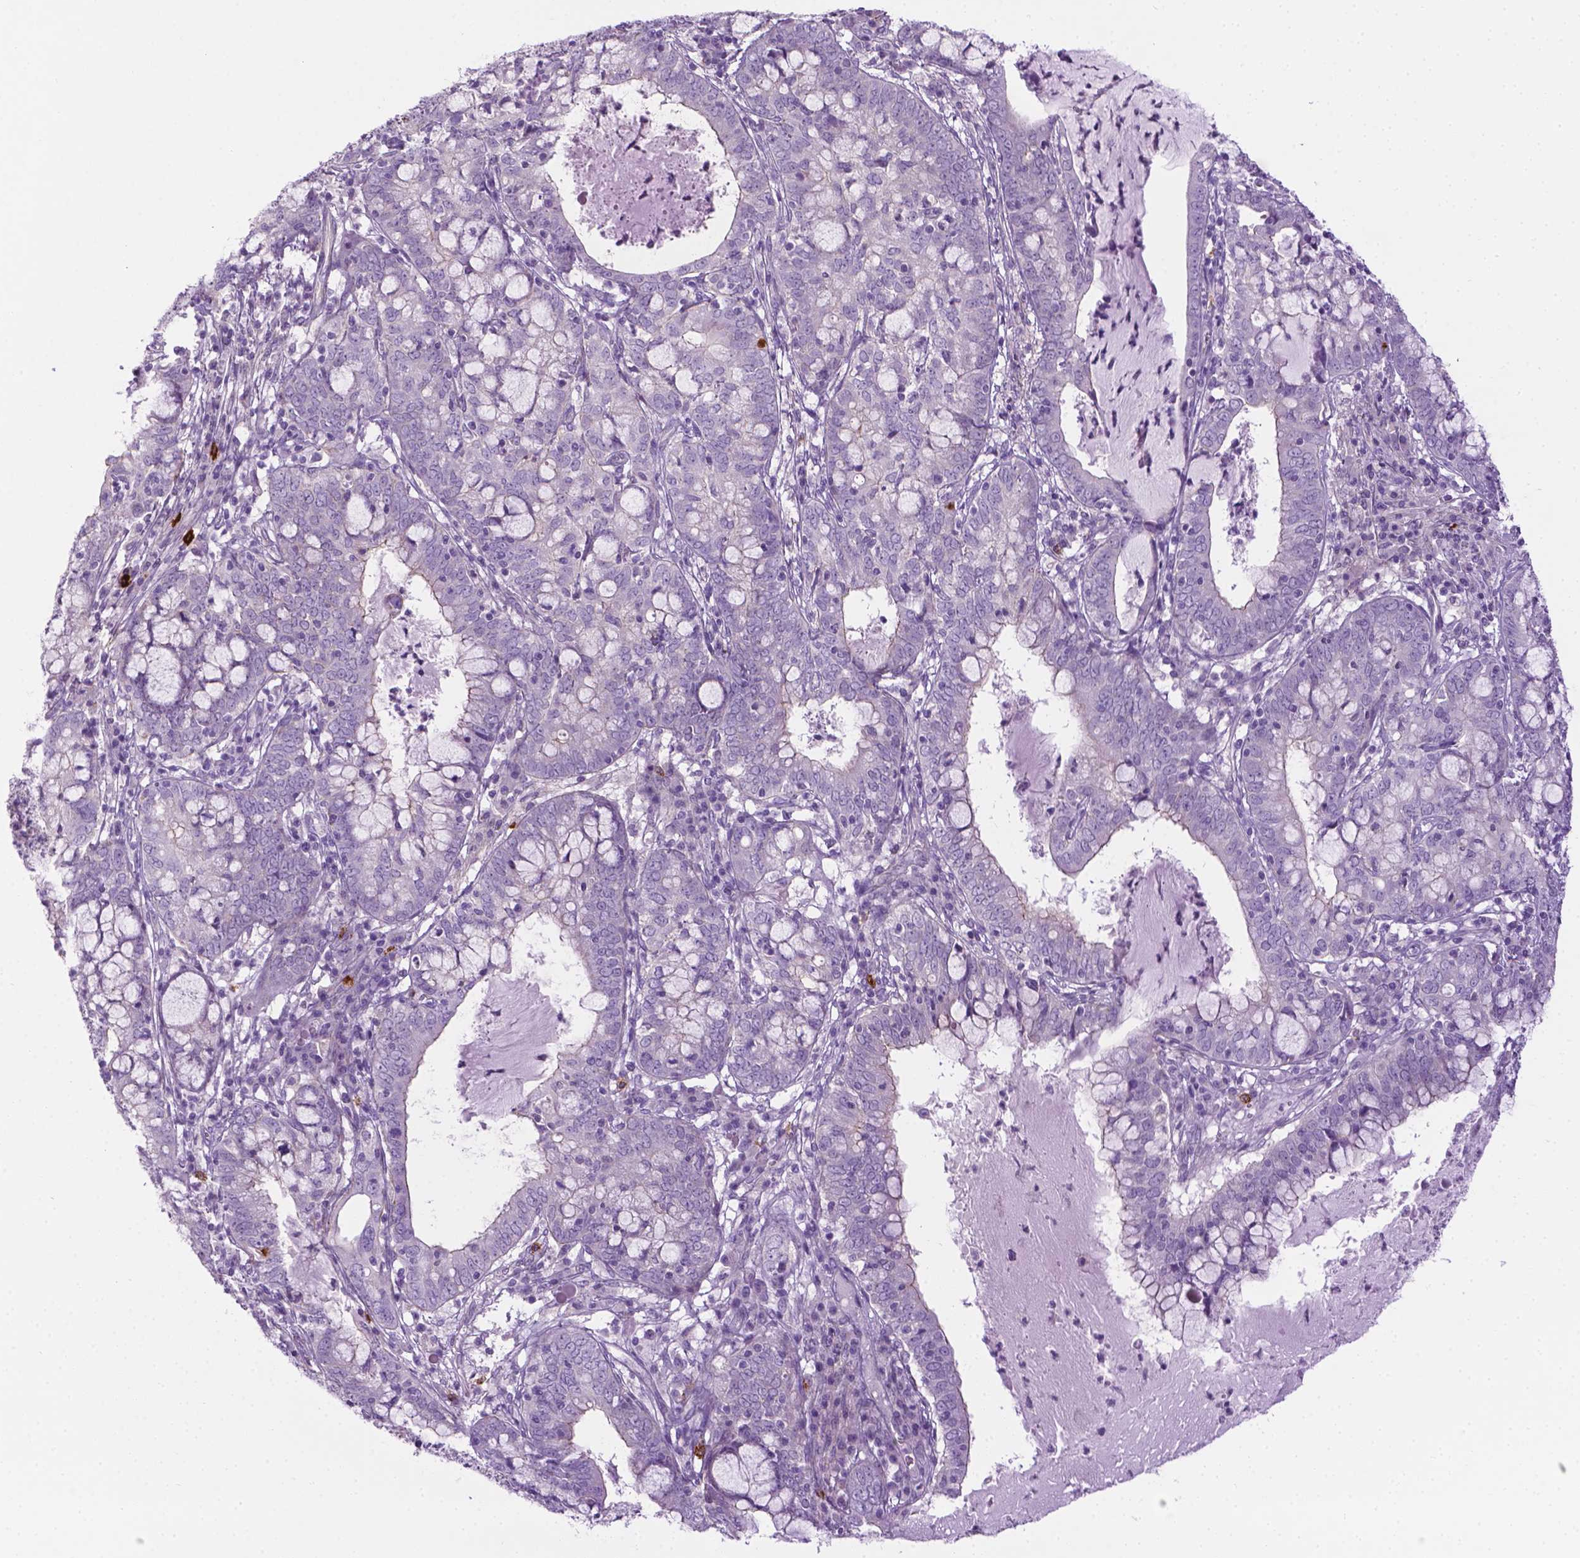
{"staining": {"intensity": "negative", "quantity": "none", "location": "none"}, "tissue": "cervical cancer", "cell_type": "Tumor cells", "image_type": "cancer", "snomed": [{"axis": "morphology", "description": "Adenocarcinoma, NOS"}, {"axis": "topography", "description": "Cervix"}], "caption": "IHC of cervical cancer demonstrates no expression in tumor cells.", "gene": "SPECC1L", "patient": {"sex": "female", "age": 40}}